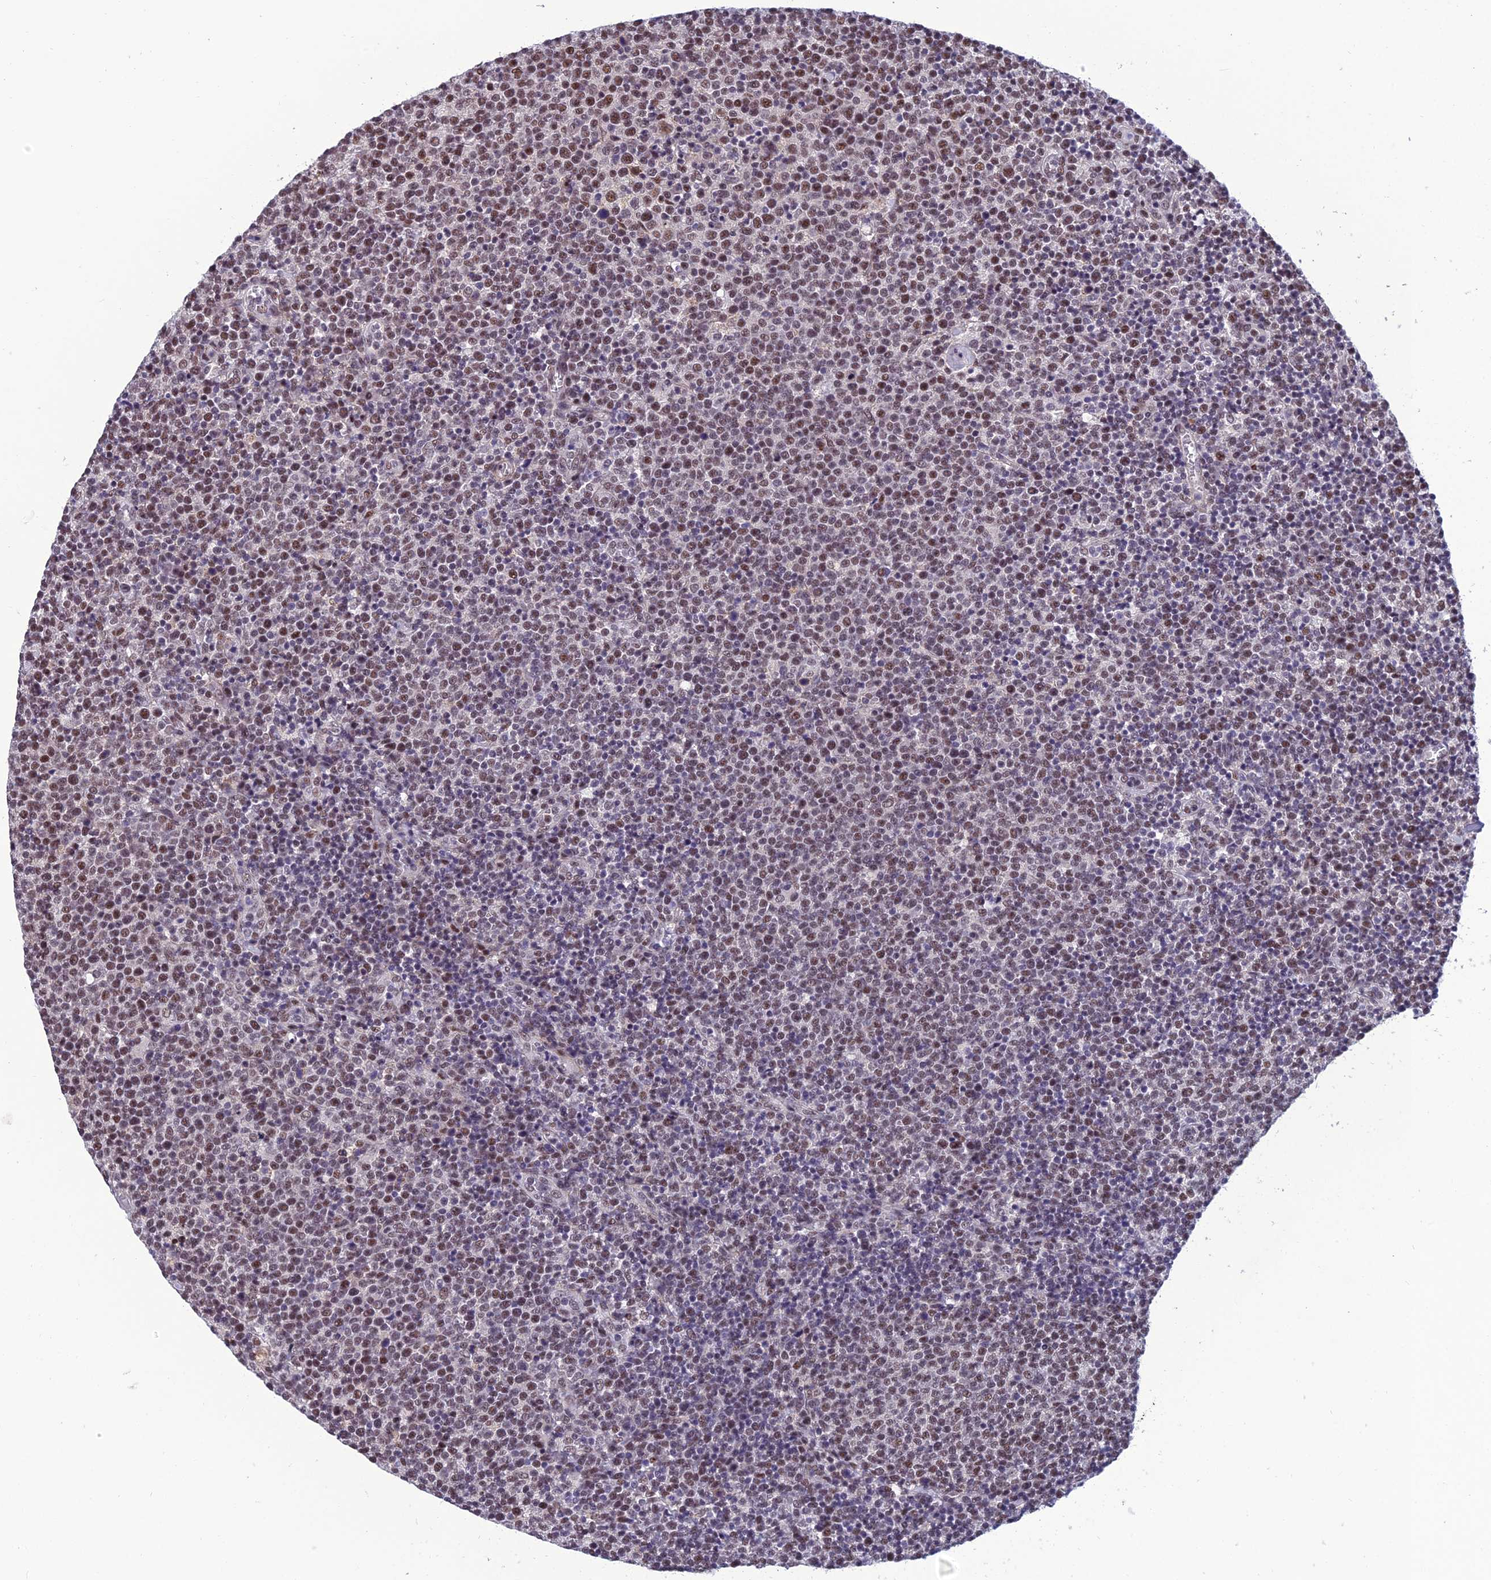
{"staining": {"intensity": "moderate", "quantity": ">75%", "location": "nuclear"}, "tissue": "lymphoma", "cell_type": "Tumor cells", "image_type": "cancer", "snomed": [{"axis": "morphology", "description": "Malignant lymphoma, non-Hodgkin's type, High grade"}, {"axis": "topography", "description": "Lymph node"}], "caption": "Malignant lymphoma, non-Hodgkin's type (high-grade) was stained to show a protein in brown. There is medium levels of moderate nuclear expression in about >75% of tumor cells. (DAB IHC, brown staining for protein, blue staining for nuclei).", "gene": "RSRC1", "patient": {"sex": "male", "age": 61}}